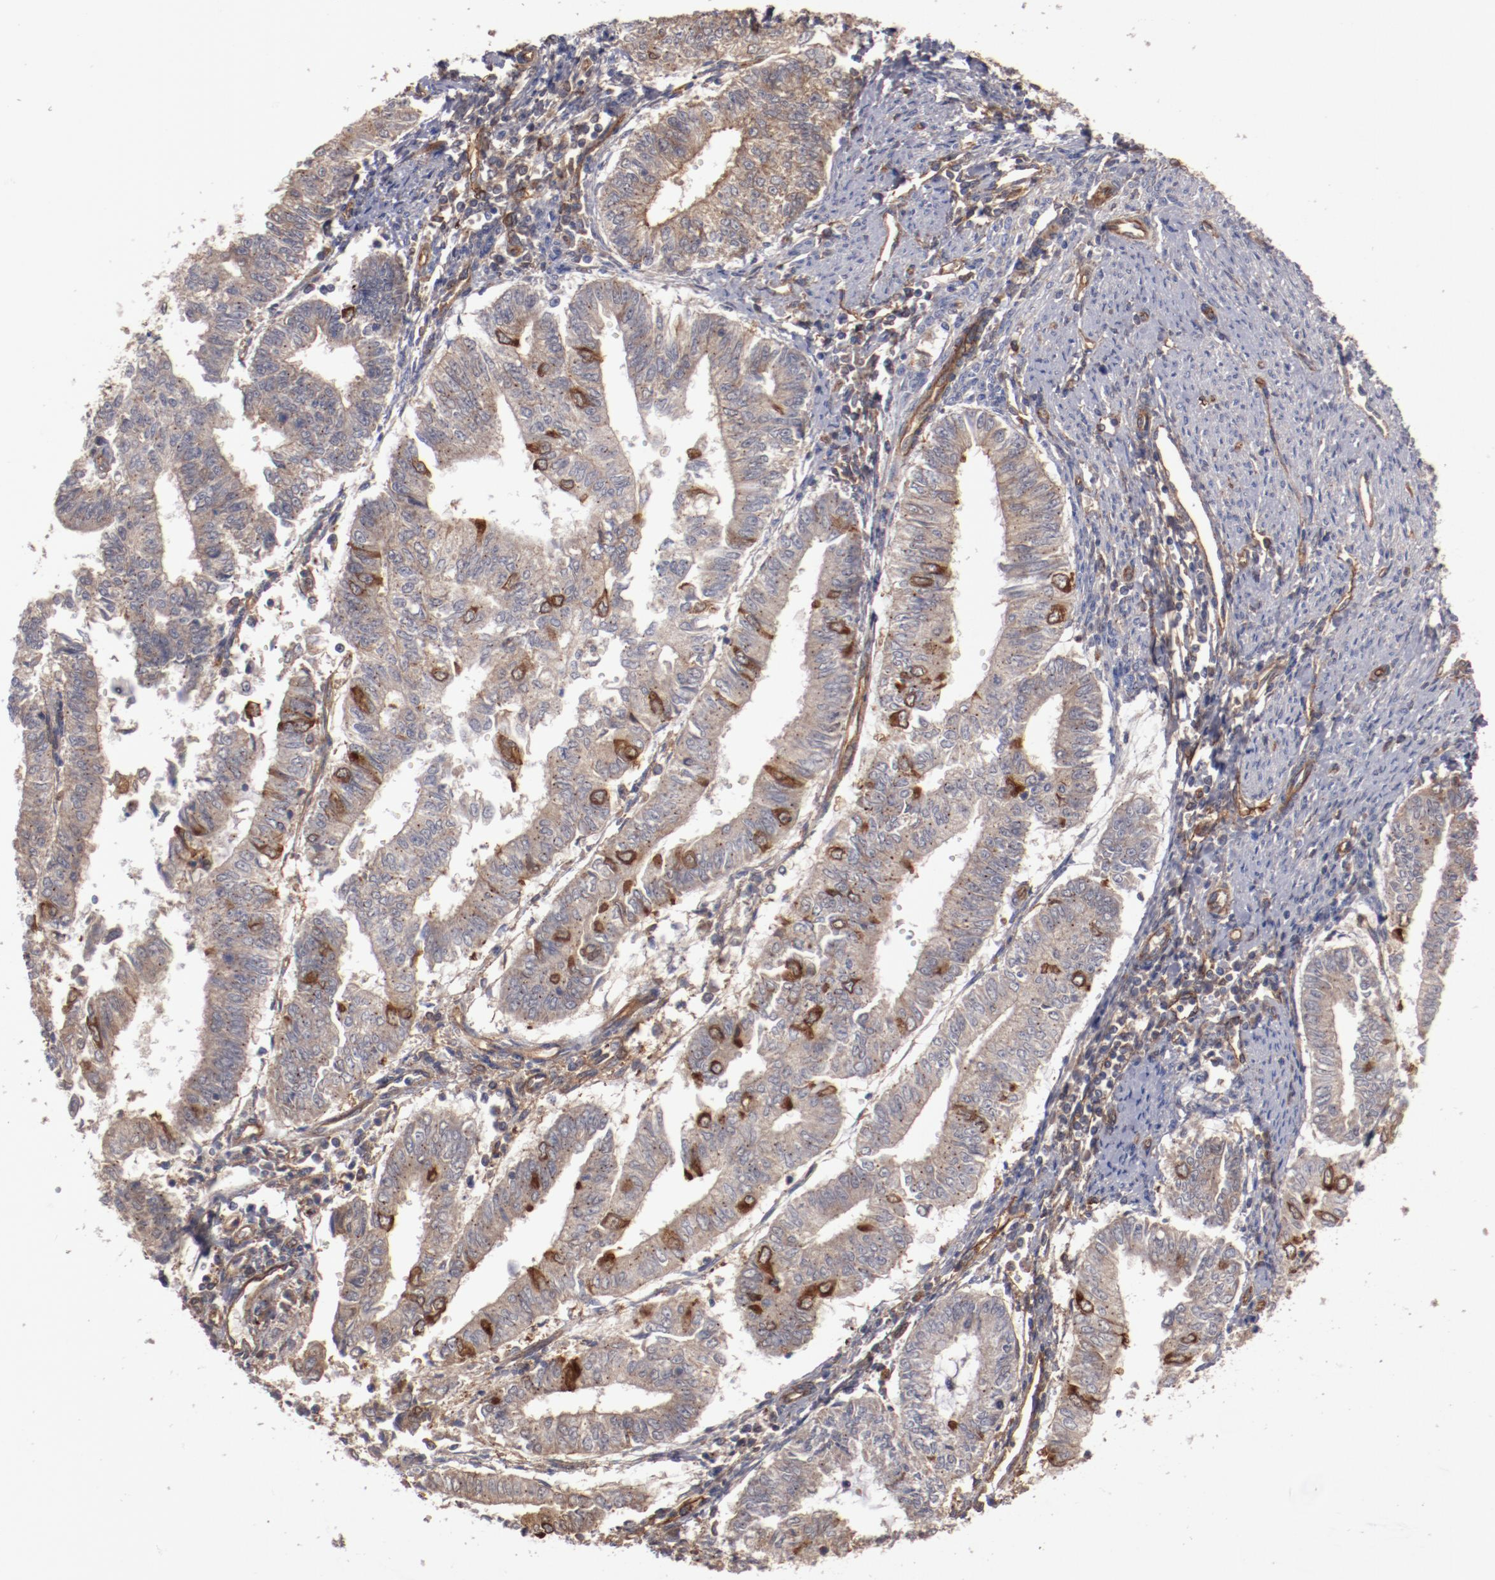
{"staining": {"intensity": "moderate", "quantity": ">75%", "location": "cytoplasmic/membranous"}, "tissue": "endometrial cancer", "cell_type": "Tumor cells", "image_type": "cancer", "snomed": [{"axis": "morphology", "description": "Adenocarcinoma, NOS"}, {"axis": "topography", "description": "Endometrium"}], "caption": "High-magnification brightfield microscopy of adenocarcinoma (endometrial) stained with DAB (brown) and counterstained with hematoxylin (blue). tumor cells exhibit moderate cytoplasmic/membranous expression is appreciated in about>75% of cells.", "gene": "DNAAF2", "patient": {"sex": "female", "age": 66}}